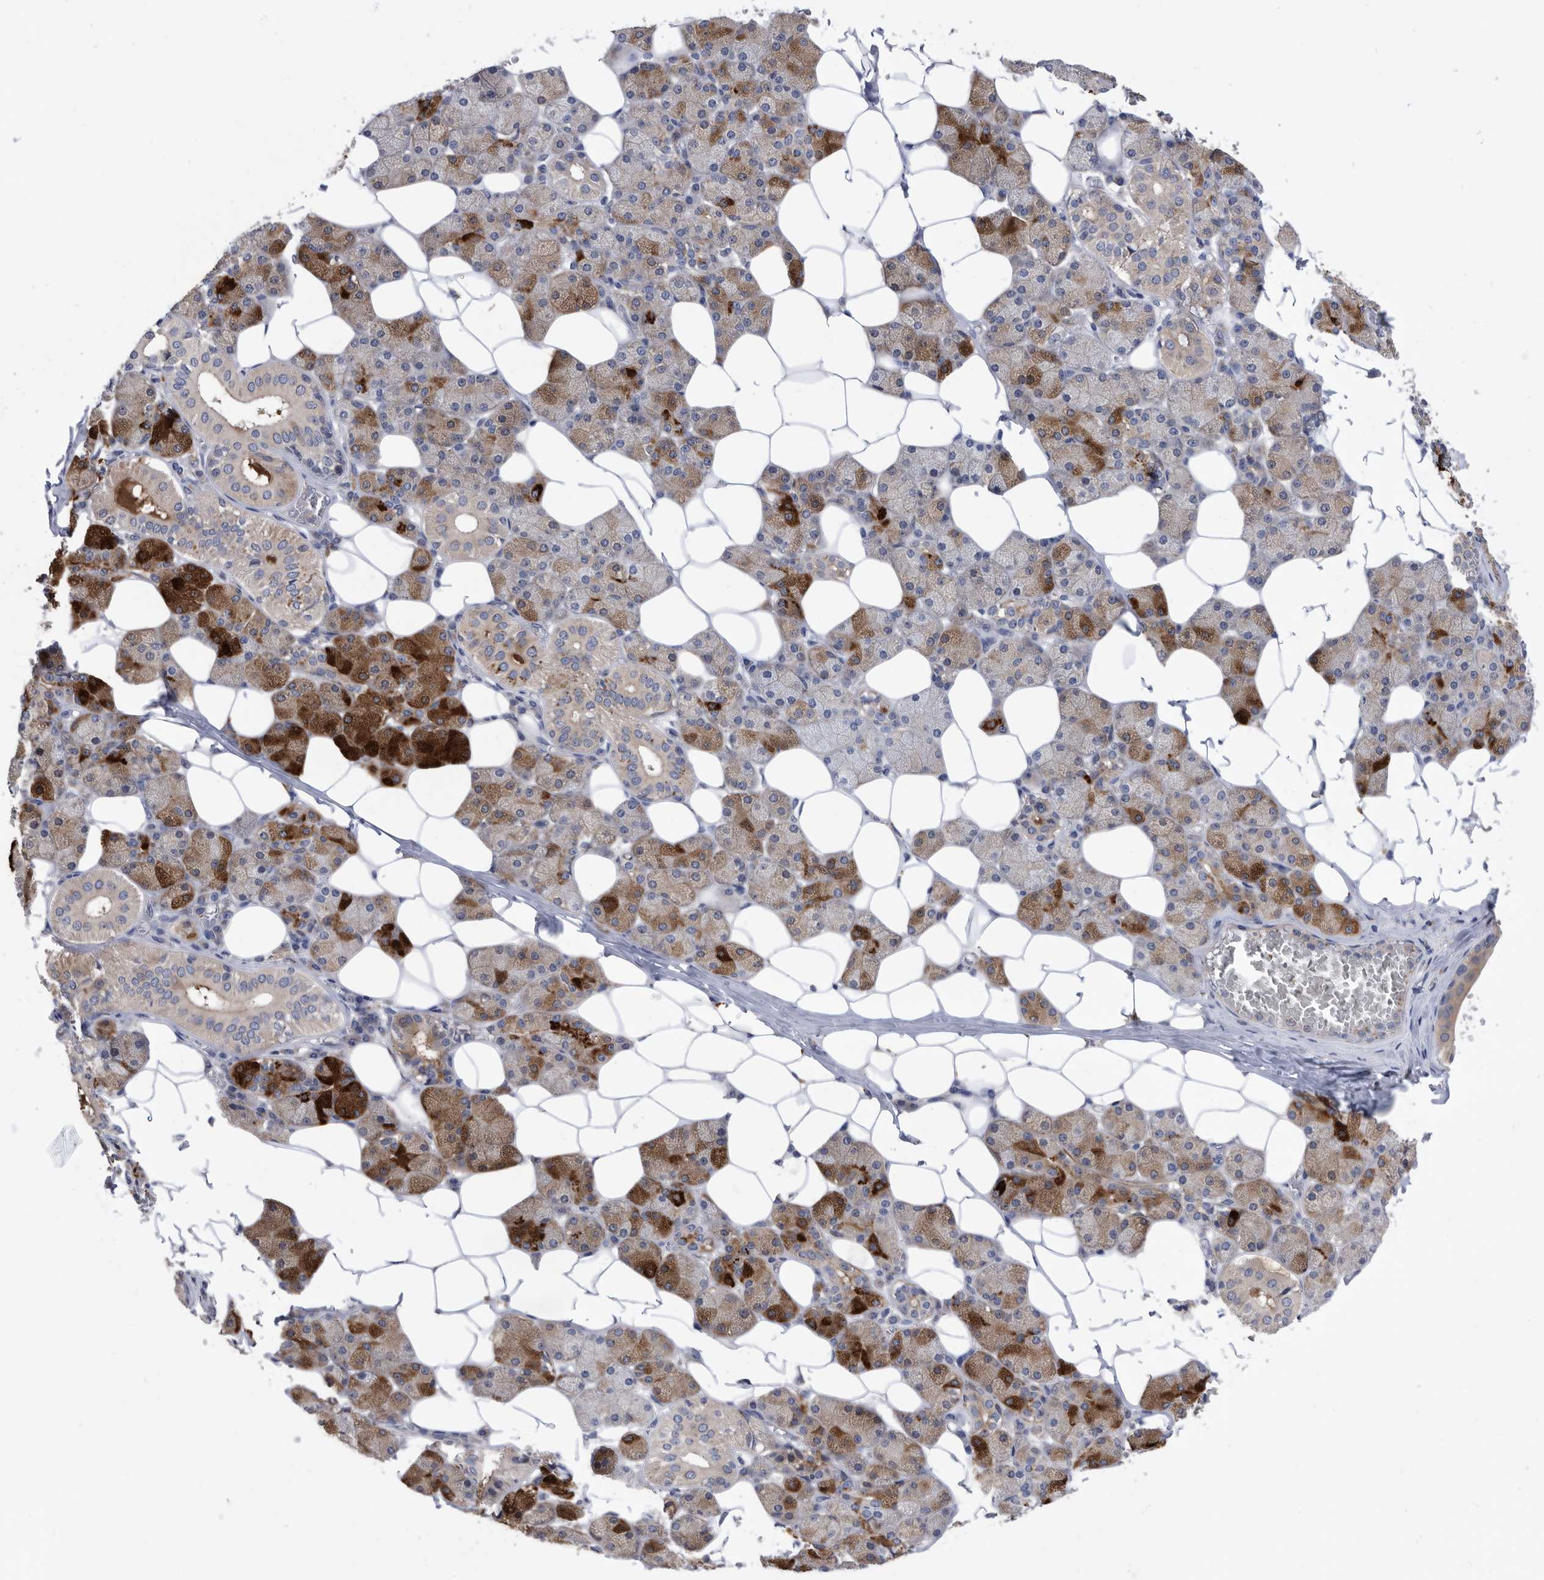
{"staining": {"intensity": "strong", "quantity": "25%-75%", "location": "cytoplasmic/membranous"}, "tissue": "salivary gland", "cell_type": "Glandular cells", "image_type": "normal", "snomed": [{"axis": "morphology", "description": "Normal tissue, NOS"}, {"axis": "topography", "description": "Salivary gland"}], "caption": "Brown immunohistochemical staining in unremarkable human salivary gland exhibits strong cytoplasmic/membranous positivity in about 25%-75% of glandular cells.", "gene": "BAIAP3", "patient": {"sex": "female", "age": 33}}